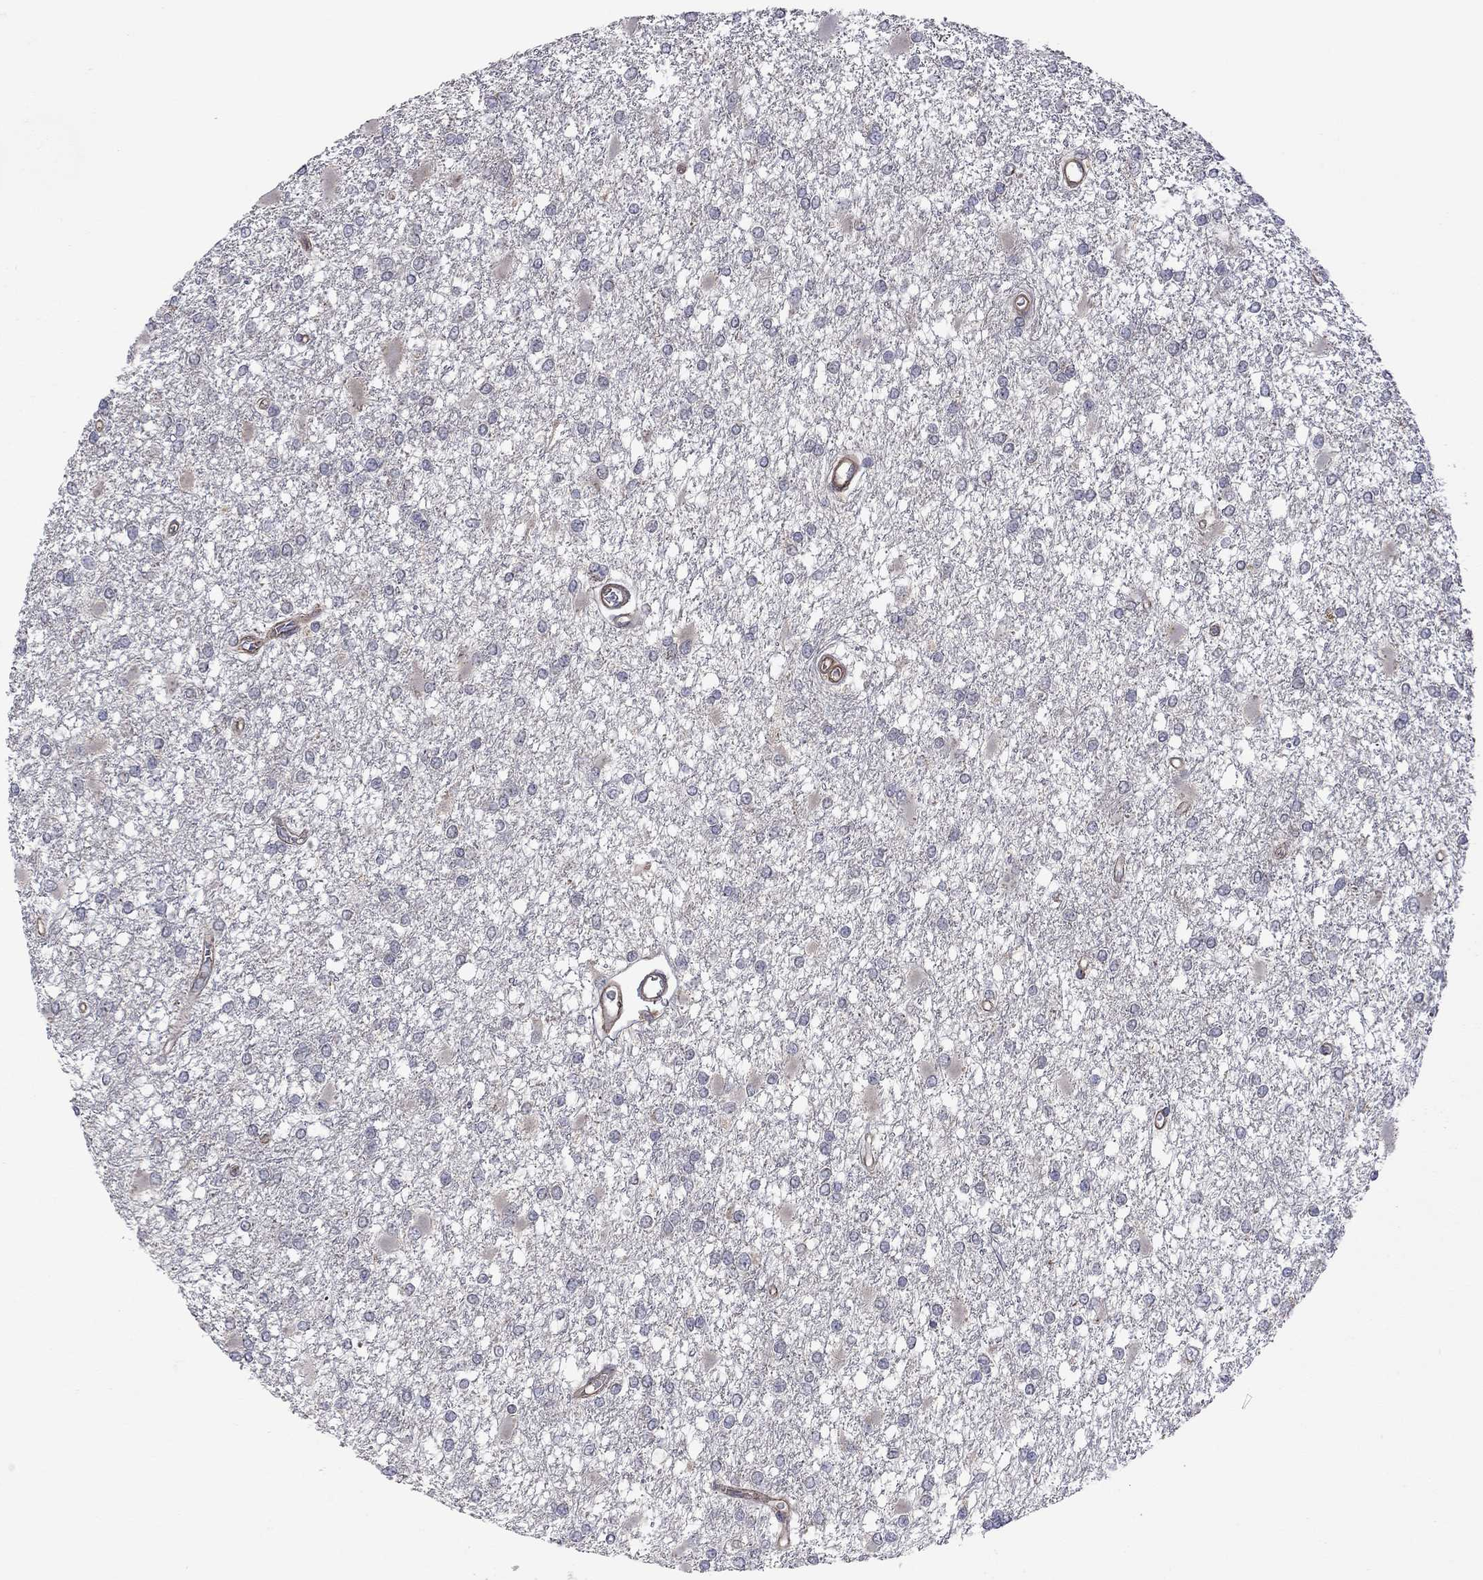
{"staining": {"intensity": "negative", "quantity": "none", "location": "none"}, "tissue": "glioma", "cell_type": "Tumor cells", "image_type": "cancer", "snomed": [{"axis": "morphology", "description": "Glioma, malignant, High grade"}, {"axis": "topography", "description": "Cerebral cortex"}], "caption": "This micrograph is of glioma stained with IHC to label a protein in brown with the nuclei are counter-stained blue. There is no positivity in tumor cells.", "gene": "EXOC3L2", "patient": {"sex": "male", "age": 79}}